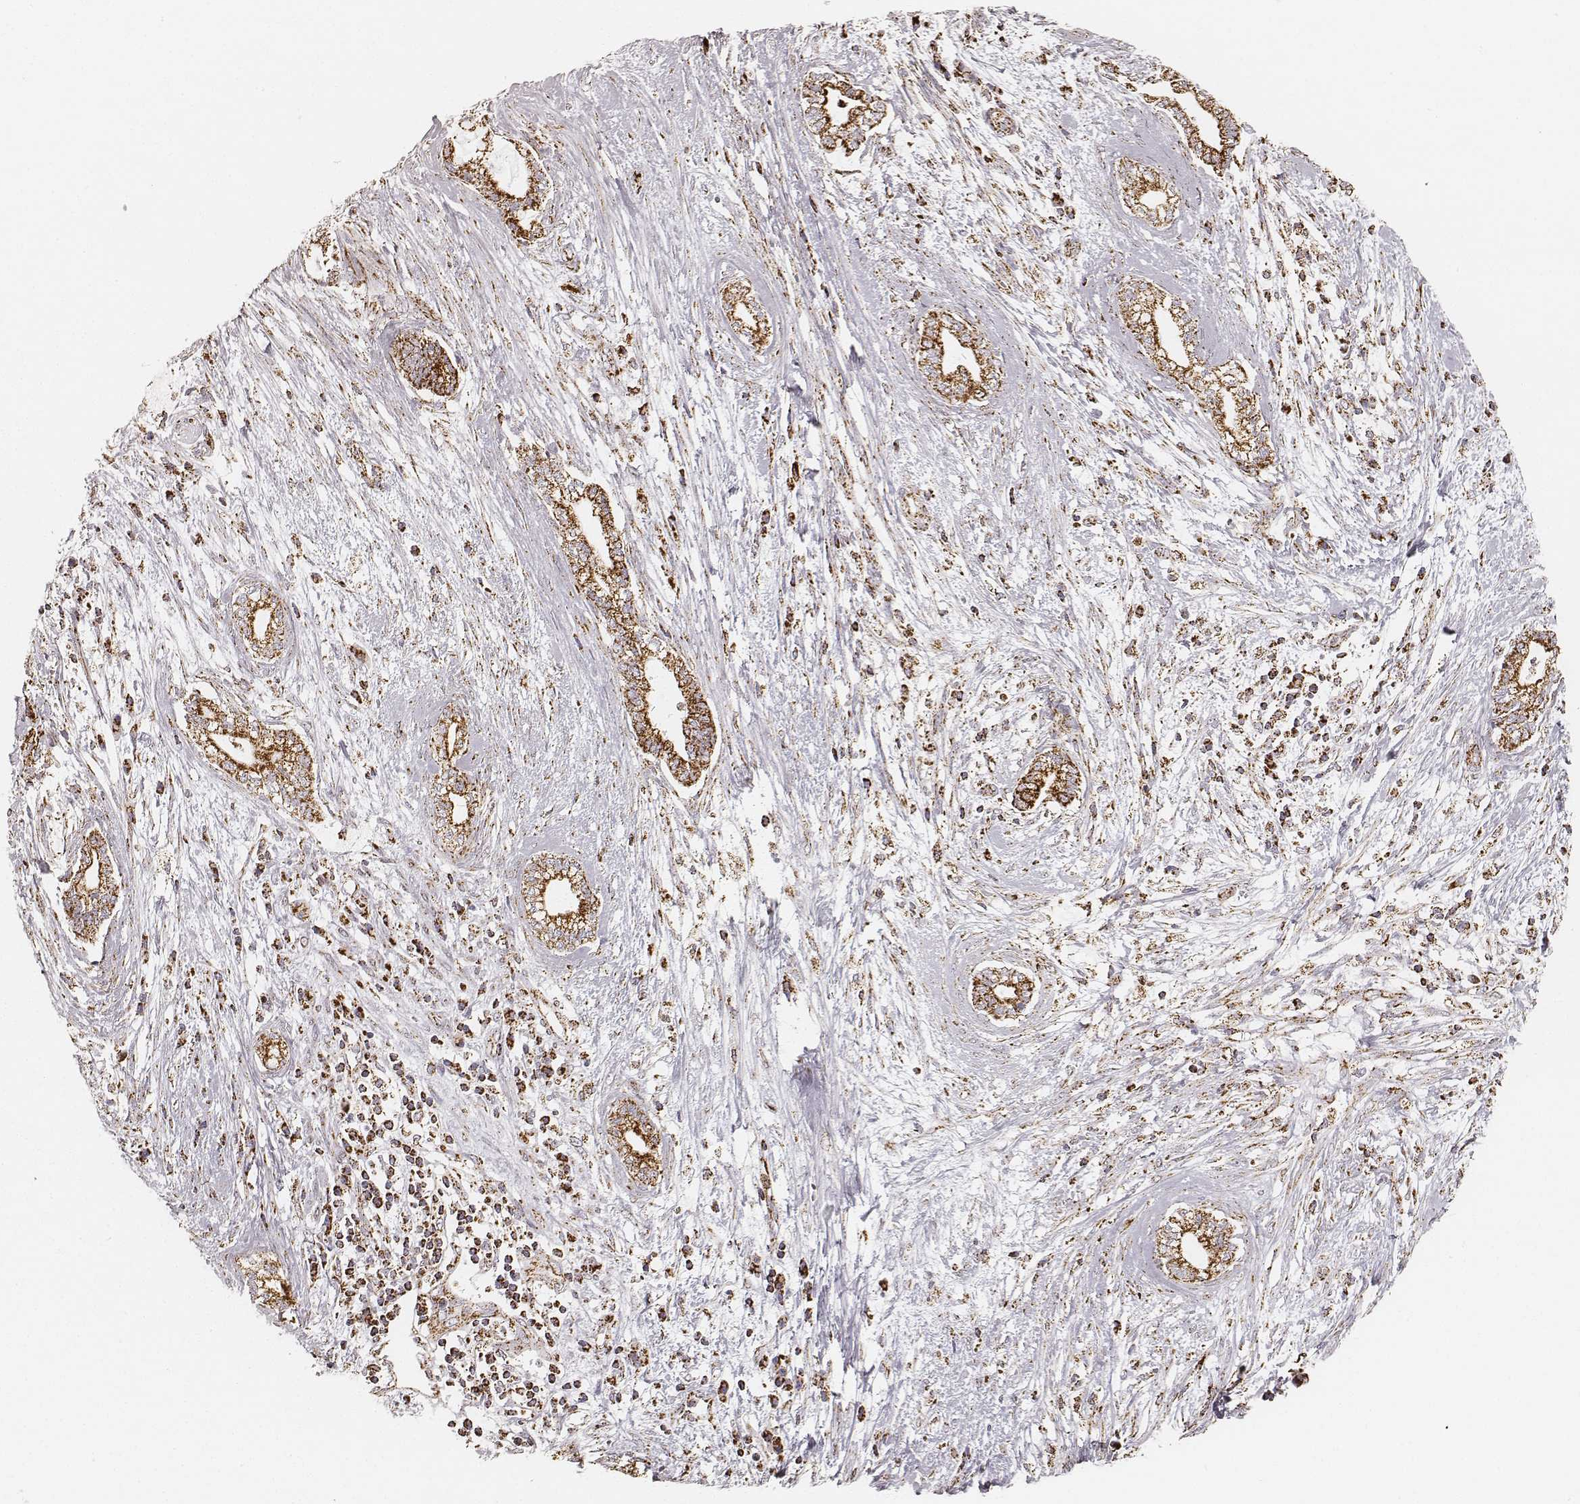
{"staining": {"intensity": "strong", "quantity": ">75%", "location": "cytoplasmic/membranous"}, "tissue": "cervical cancer", "cell_type": "Tumor cells", "image_type": "cancer", "snomed": [{"axis": "morphology", "description": "Adenocarcinoma, NOS"}, {"axis": "topography", "description": "Cervix"}], "caption": "High-magnification brightfield microscopy of cervical cancer (adenocarcinoma) stained with DAB (brown) and counterstained with hematoxylin (blue). tumor cells exhibit strong cytoplasmic/membranous staining is appreciated in about>75% of cells.", "gene": "CS", "patient": {"sex": "female", "age": 62}}